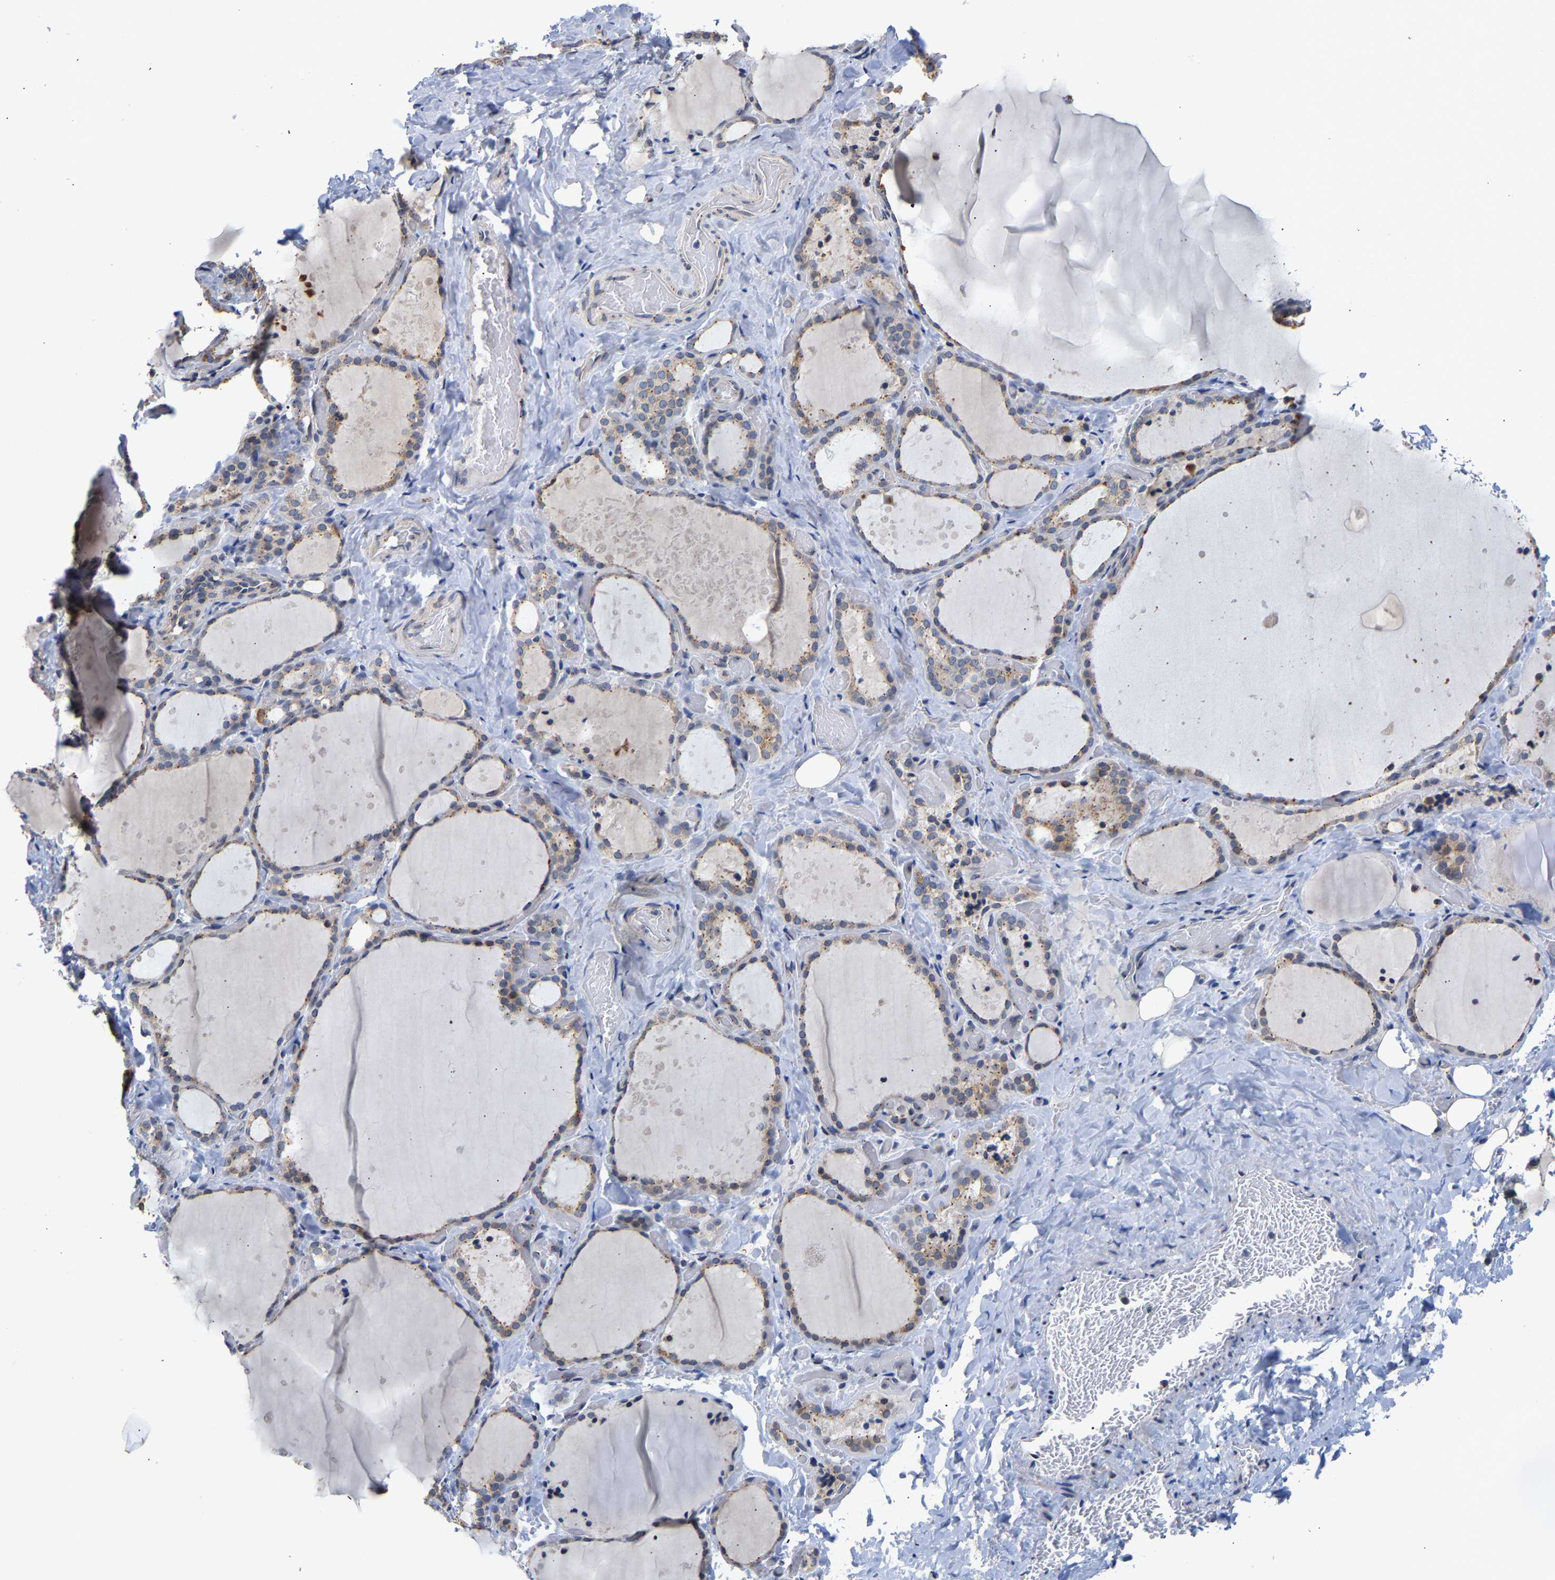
{"staining": {"intensity": "weak", "quantity": ">75%", "location": "cytoplasmic/membranous"}, "tissue": "thyroid gland", "cell_type": "Glandular cells", "image_type": "normal", "snomed": [{"axis": "morphology", "description": "Normal tissue, NOS"}, {"axis": "topography", "description": "Thyroid gland"}], "caption": "A brown stain labels weak cytoplasmic/membranous positivity of a protein in glandular cells of unremarkable human thyroid gland. The protein is shown in brown color, while the nuclei are stained blue.", "gene": "PCNT", "patient": {"sex": "female", "age": 44}}